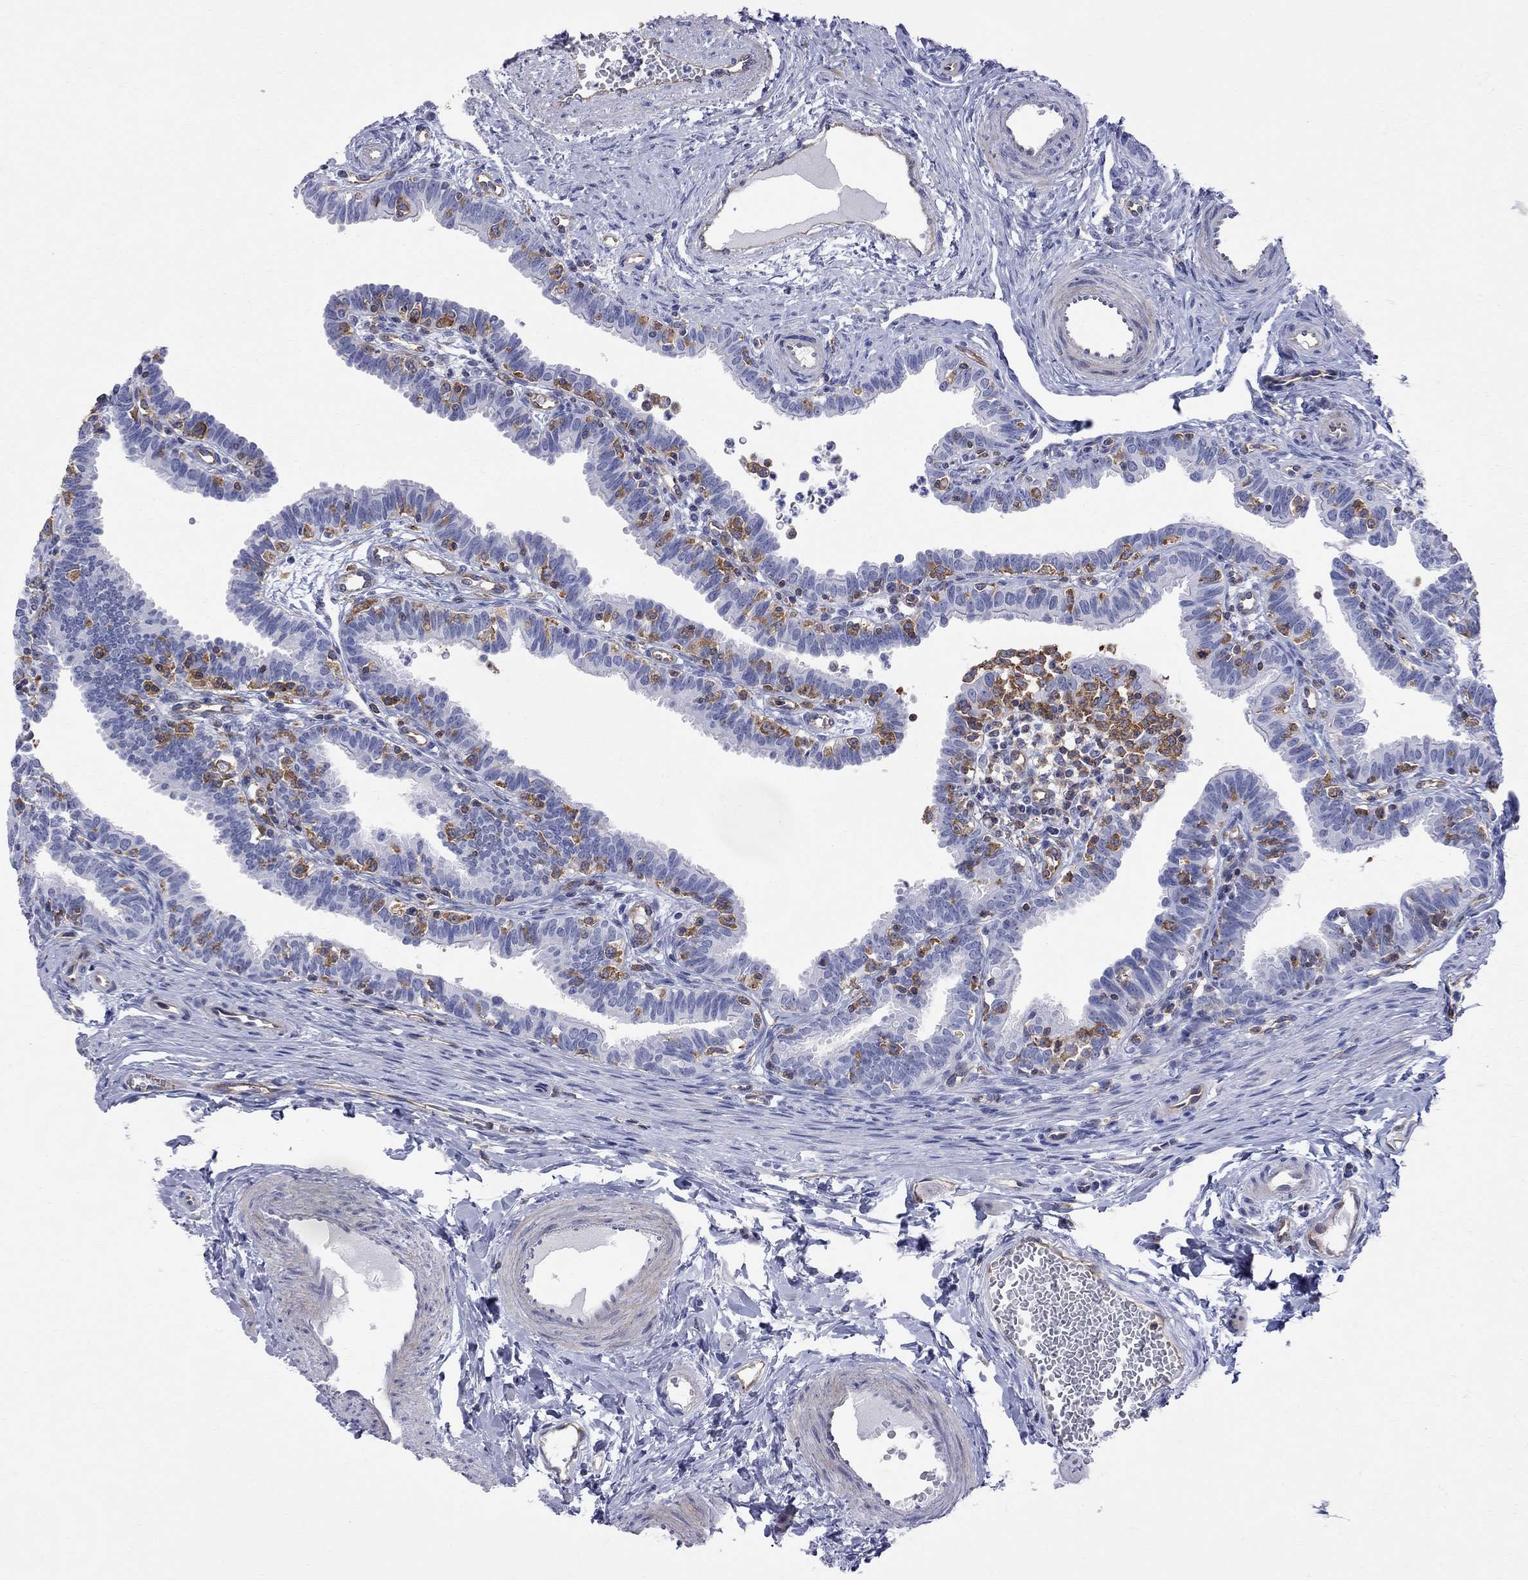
{"staining": {"intensity": "negative", "quantity": "none", "location": "none"}, "tissue": "fallopian tube", "cell_type": "Glandular cells", "image_type": "normal", "snomed": [{"axis": "morphology", "description": "Normal tissue, NOS"}, {"axis": "topography", "description": "Fallopian tube"}], "caption": "Photomicrograph shows no significant protein expression in glandular cells of unremarkable fallopian tube.", "gene": "ABI3", "patient": {"sex": "female", "age": 36}}